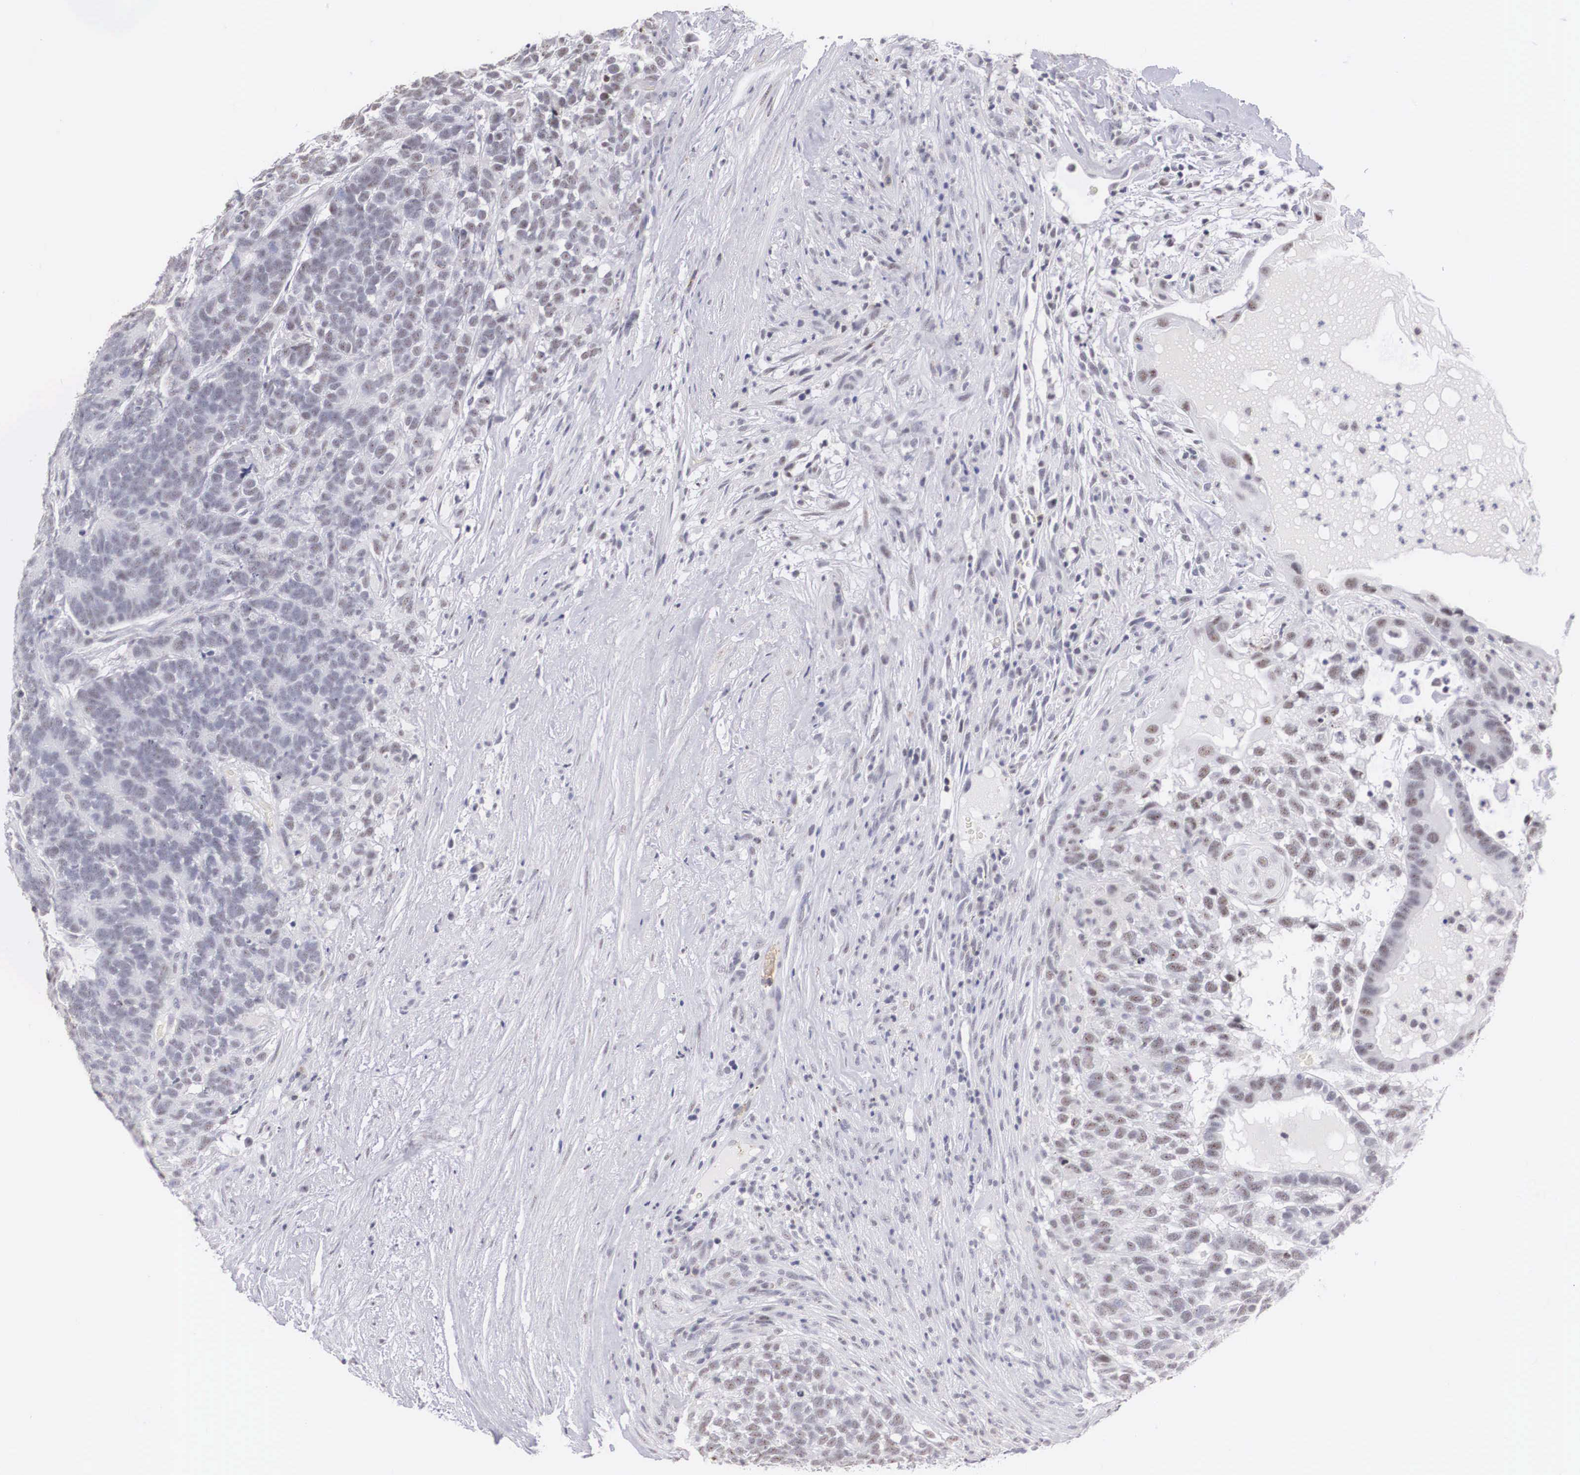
{"staining": {"intensity": "negative", "quantity": "none", "location": "none"}, "tissue": "testis cancer", "cell_type": "Tumor cells", "image_type": "cancer", "snomed": [{"axis": "morphology", "description": "Carcinoma, Embryonal, NOS"}, {"axis": "topography", "description": "Testis"}], "caption": "The IHC histopathology image has no significant staining in tumor cells of testis cancer (embryonal carcinoma) tissue. (Stains: DAB (3,3'-diaminobenzidine) immunohistochemistry (IHC) with hematoxylin counter stain, Microscopy: brightfield microscopy at high magnification).", "gene": "FAM47A", "patient": {"sex": "male", "age": 26}}